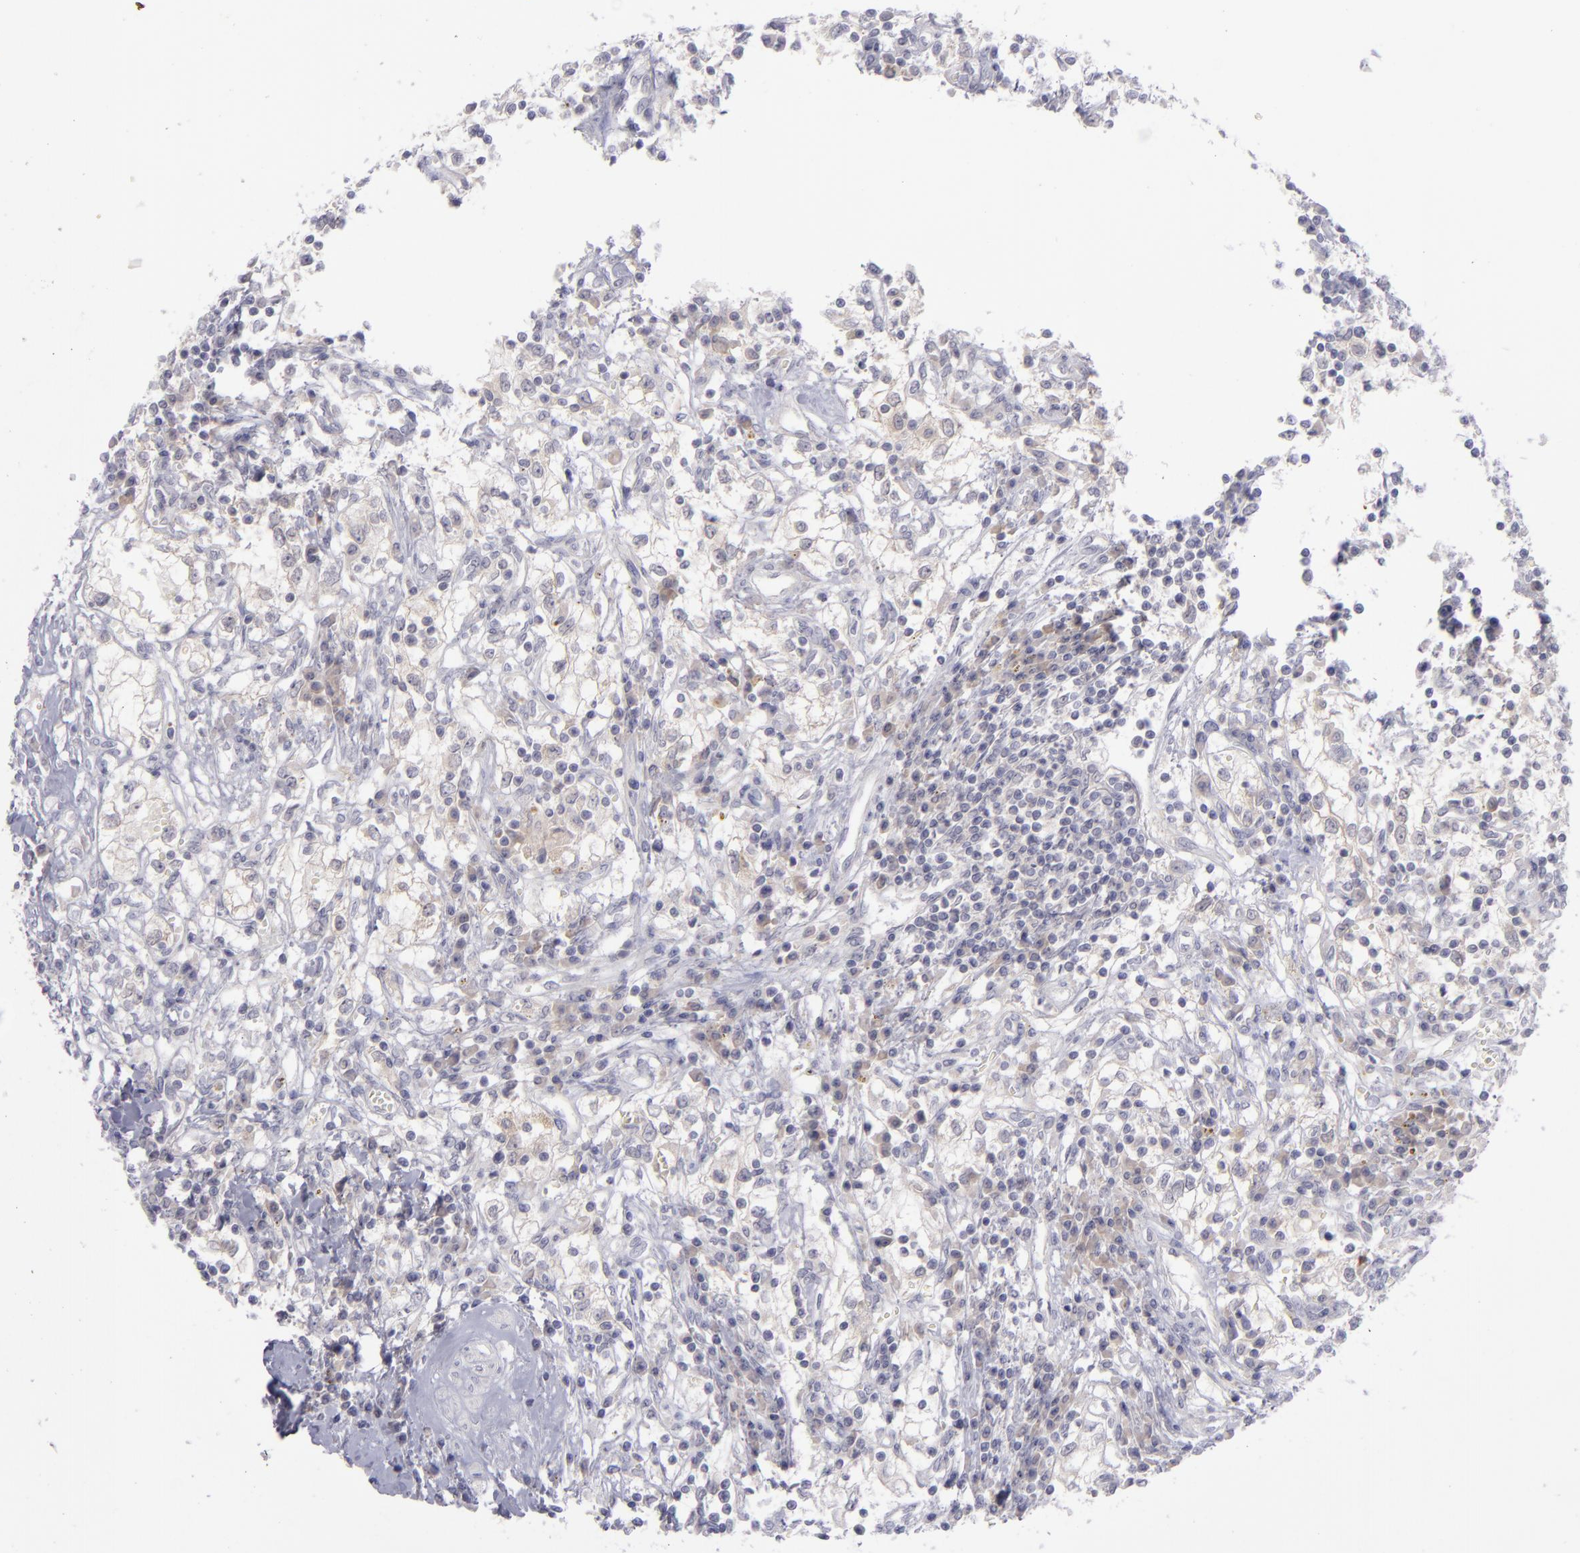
{"staining": {"intensity": "negative", "quantity": "none", "location": "none"}, "tissue": "renal cancer", "cell_type": "Tumor cells", "image_type": "cancer", "snomed": [{"axis": "morphology", "description": "Adenocarcinoma, NOS"}, {"axis": "topography", "description": "Kidney"}], "caption": "The photomicrograph reveals no staining of tumor cells in renal cancer (adenocarcinoma).", "gene": "EVPL", "patient": {"sex": "male", "age": 82}}